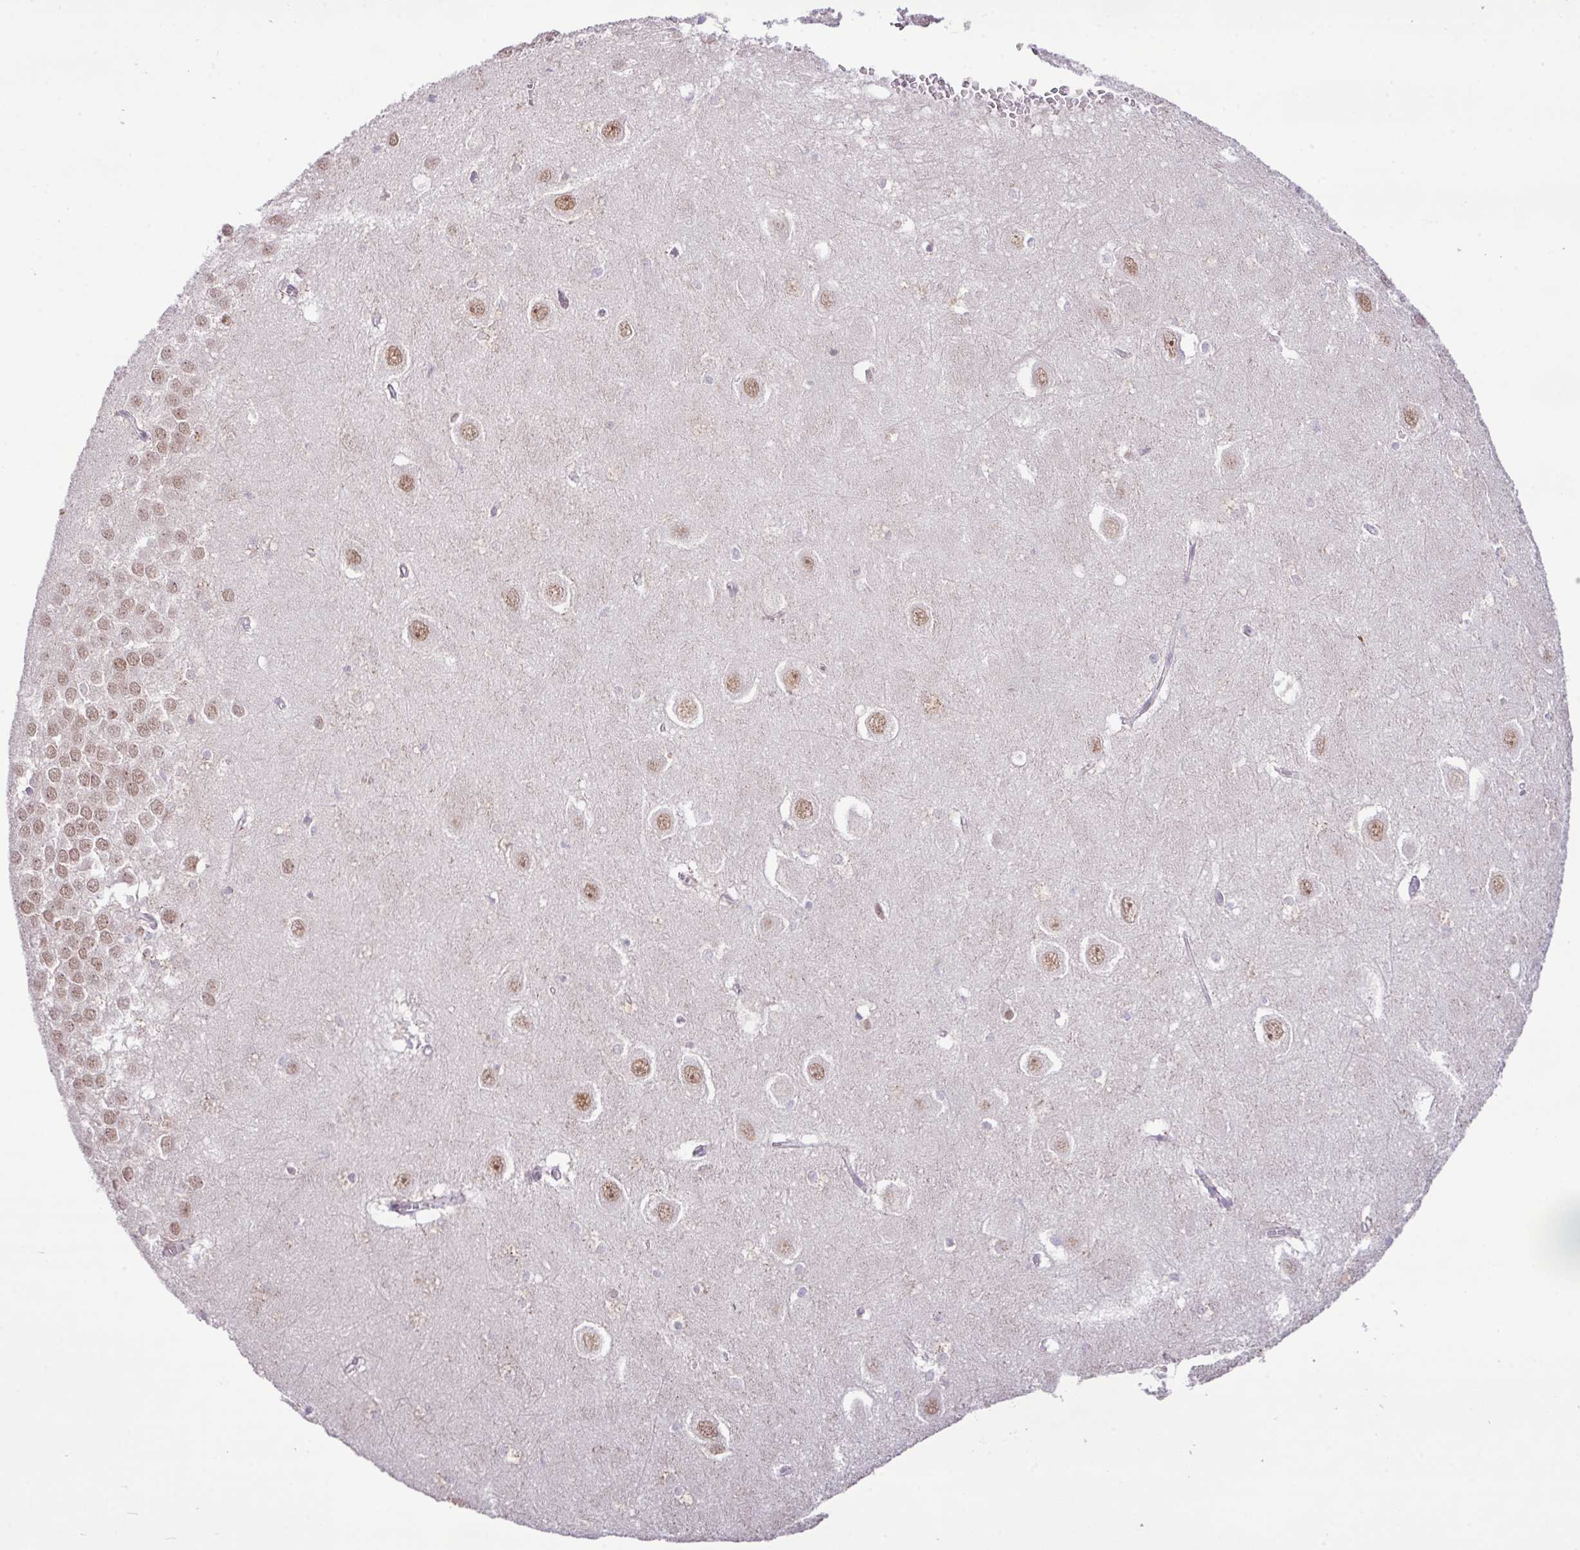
{"staining": {"intensity": "negative", "quantity": "none", "location": "none"}, "tissue": "hippocampus", "cell_type": "Glial cells", "image_type": "normal", "snomed": [{"axis": "morphology", "description": "Normal tissue, NOS"}, {"axis": "topography", "description": "Hippocampus"}], "caption": "This is an immunohistochemistry histopathology image of normal hippocampus. There is no staining in glial cells.", "gene": "YLPM1", "patient": {"sex": "female", "age": 64}}